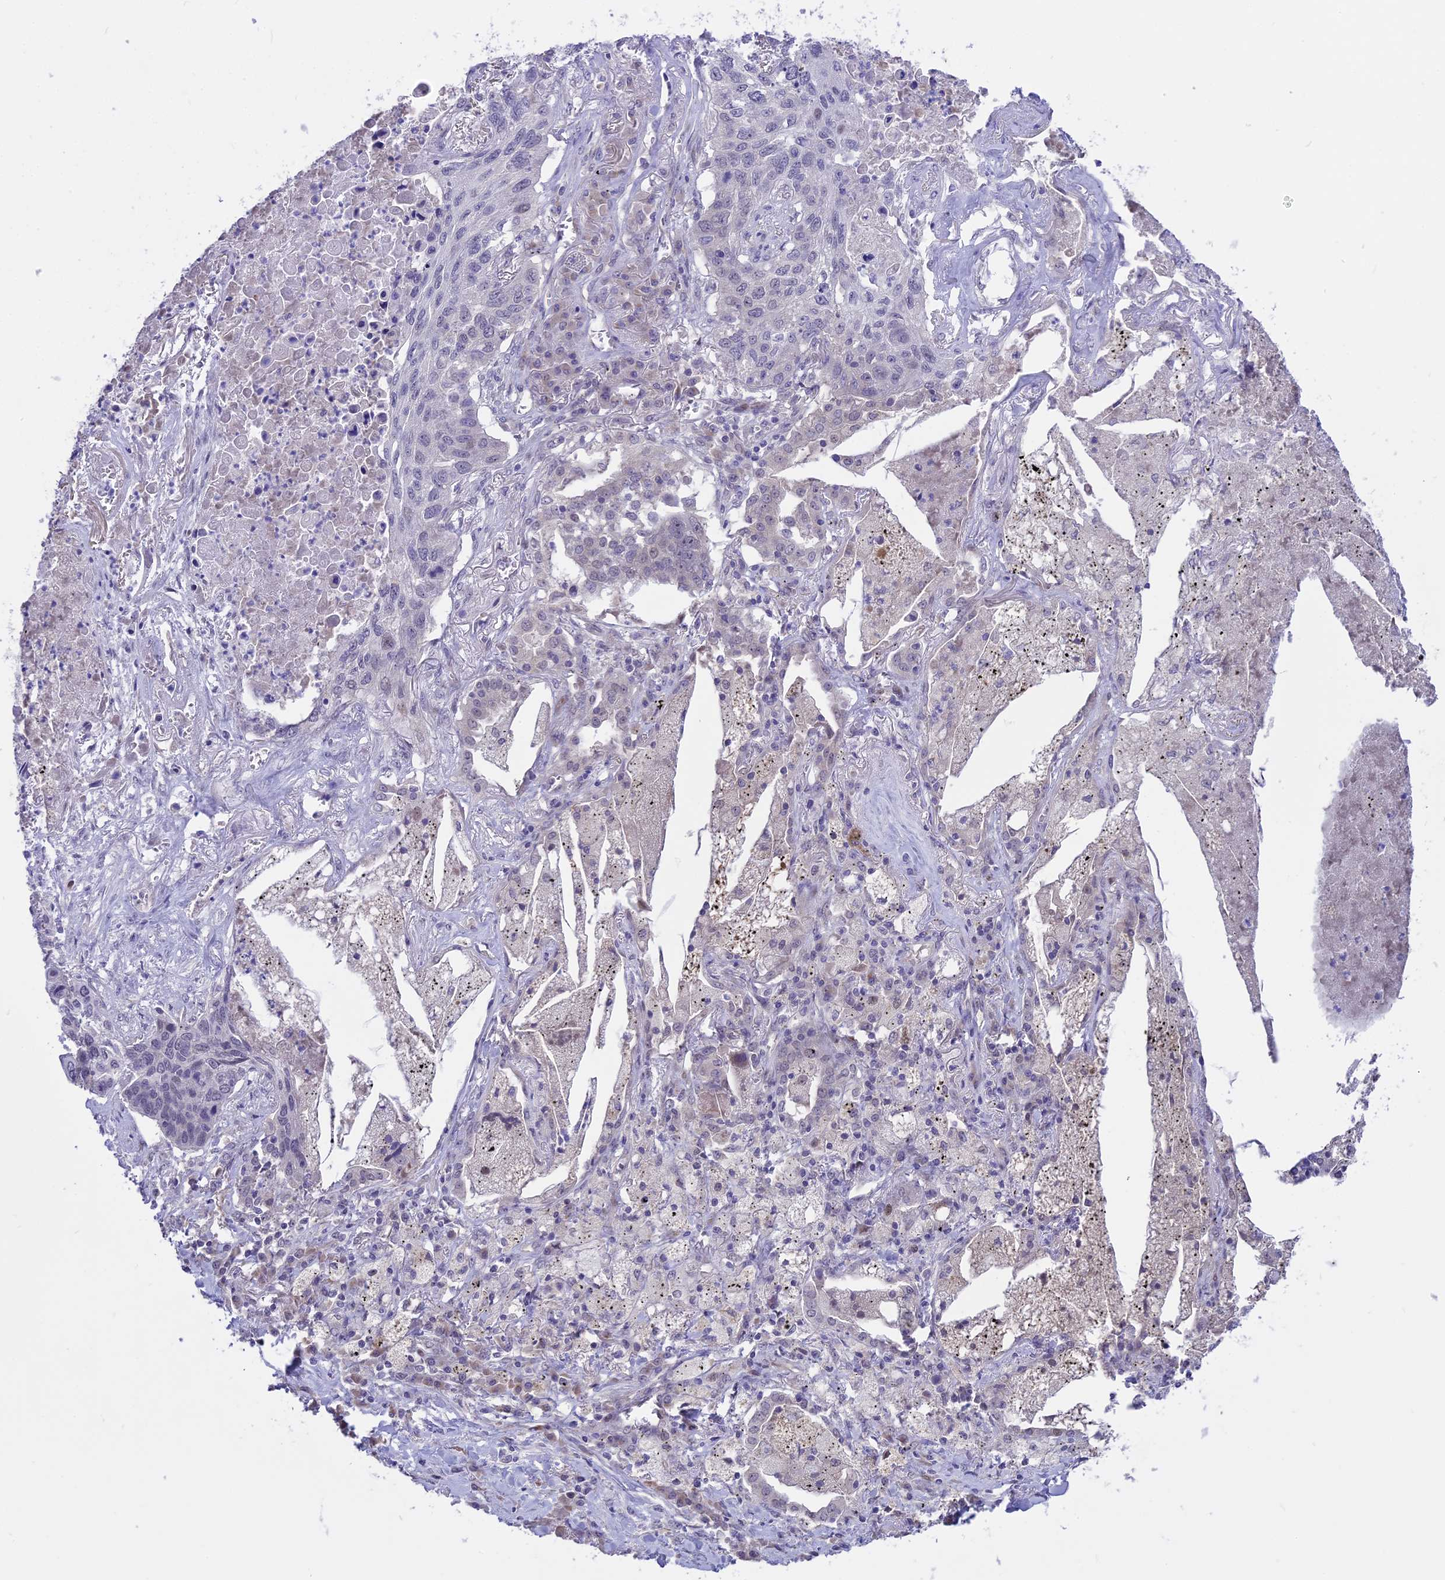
{"staining": {"intensity": "negative", "quantity": "none", "location": "none"}, "tissue": "lung cancer", "cell_type": "Tumor cells", "image_type": "cancer", "snomed": [{"axis": "morphology", "description": "Squamous cell carcinoma, NOS"}, {"axis": "topography", "description": "Lung"}], "caption": "Immunohistochemistry of squamous cell carcinoma (lung) demonstrates no expression in tumor cells.", "gene": "ZNF837", "patient": {"sex": "female", "age": 63}}